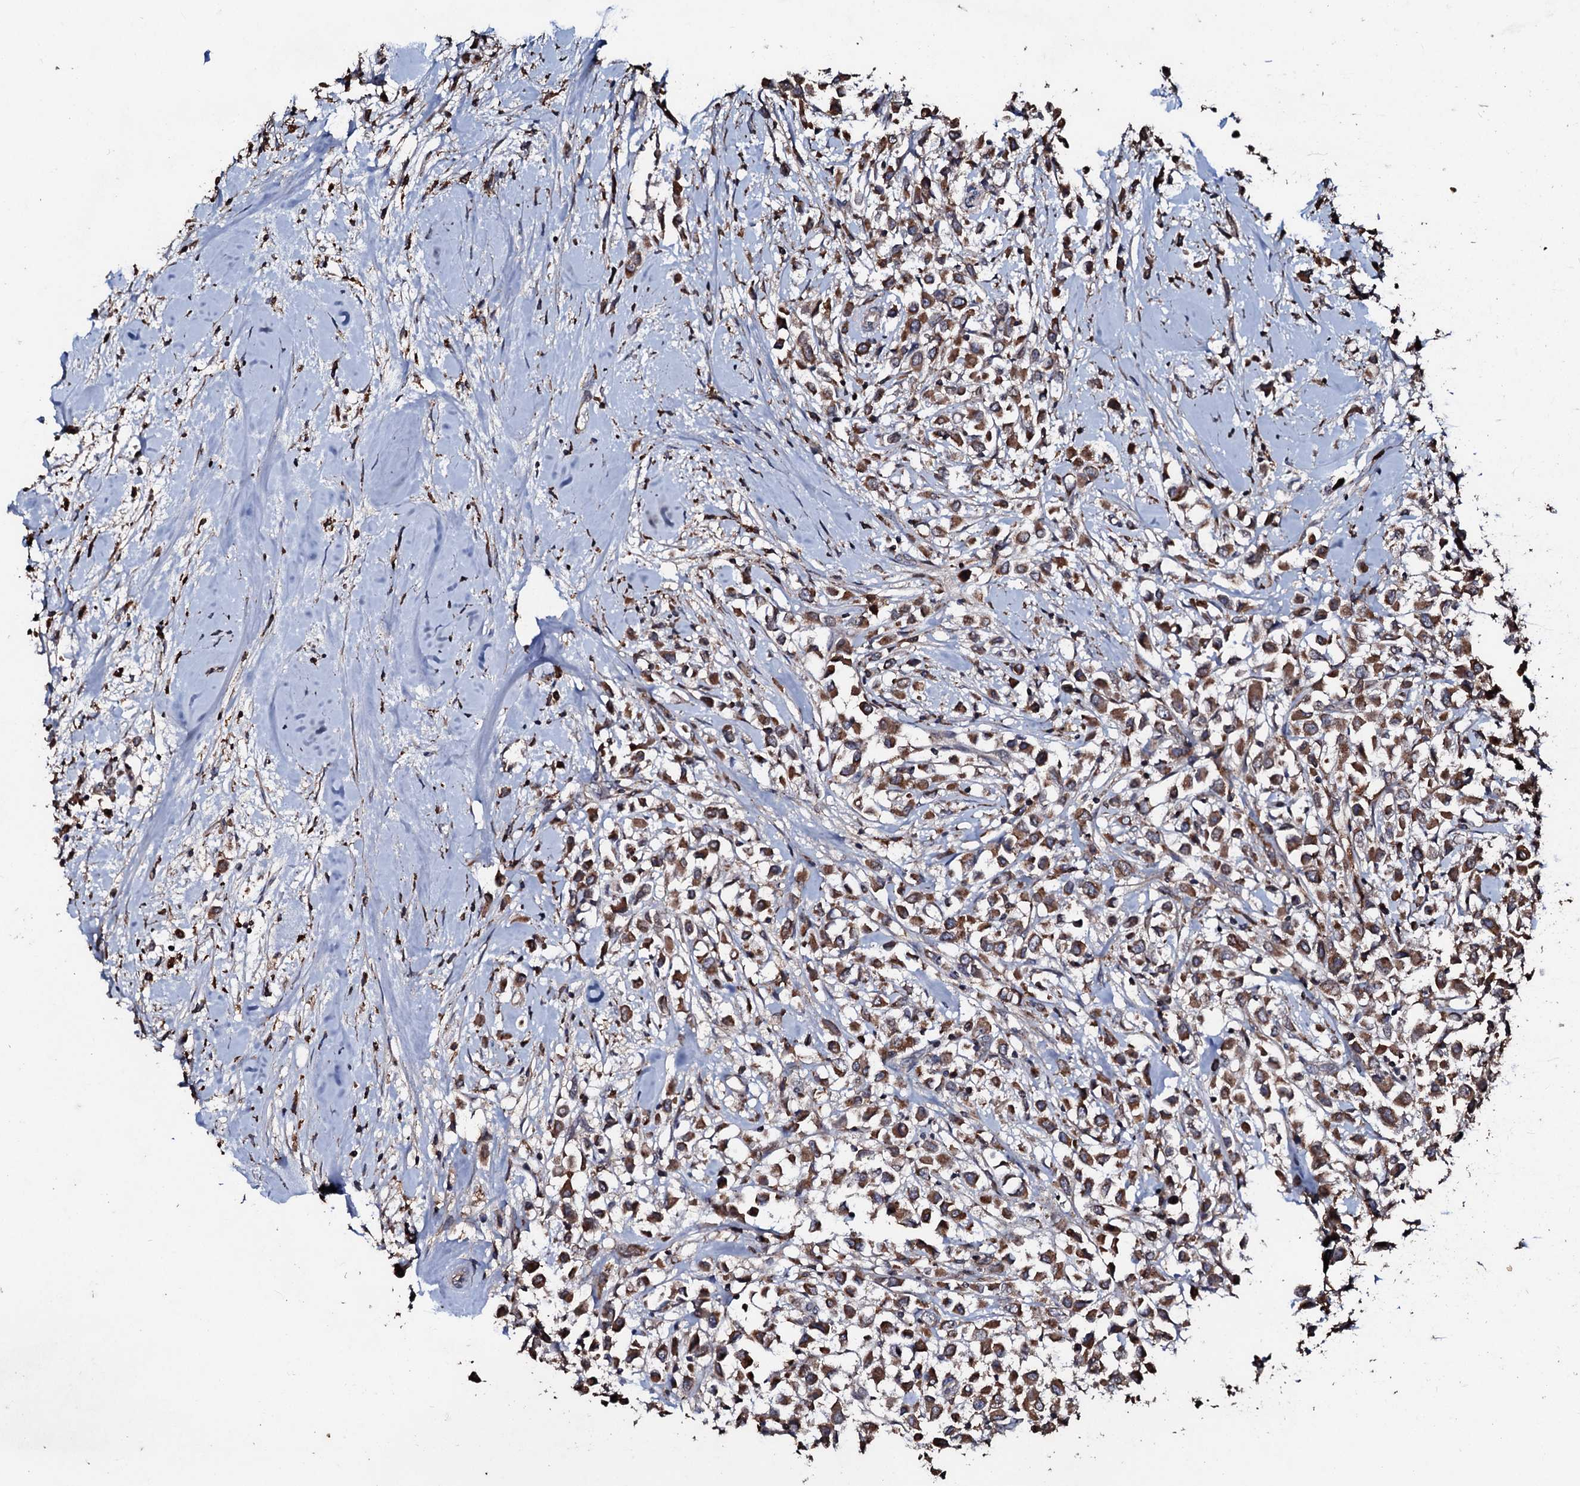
{"staining": {"intensity": "moderate", "quantity": ">75%", "location": "cytoplasmic/membranous"}, "tissue": "breast cancer", "cell_type": "Tumor cells", "image_type": "cancer", "snomed": [{"axis": "morphology", "description": "Duct carcinoma"}, {"axis": "topography", "description": "Breast"}], "caption": "Immunohistochemistry (DAB (3,3'-diaminobenzidine)) staining of breast invasive ductal carcinoma shows moderate cytoplasmic/membranous protein expression in approximately >75% of tumor cells. (IHC, brightfield microscopy, high magnification).", "gene": "SDHAF2", "patient": {"sex": "female", "age": 87}}